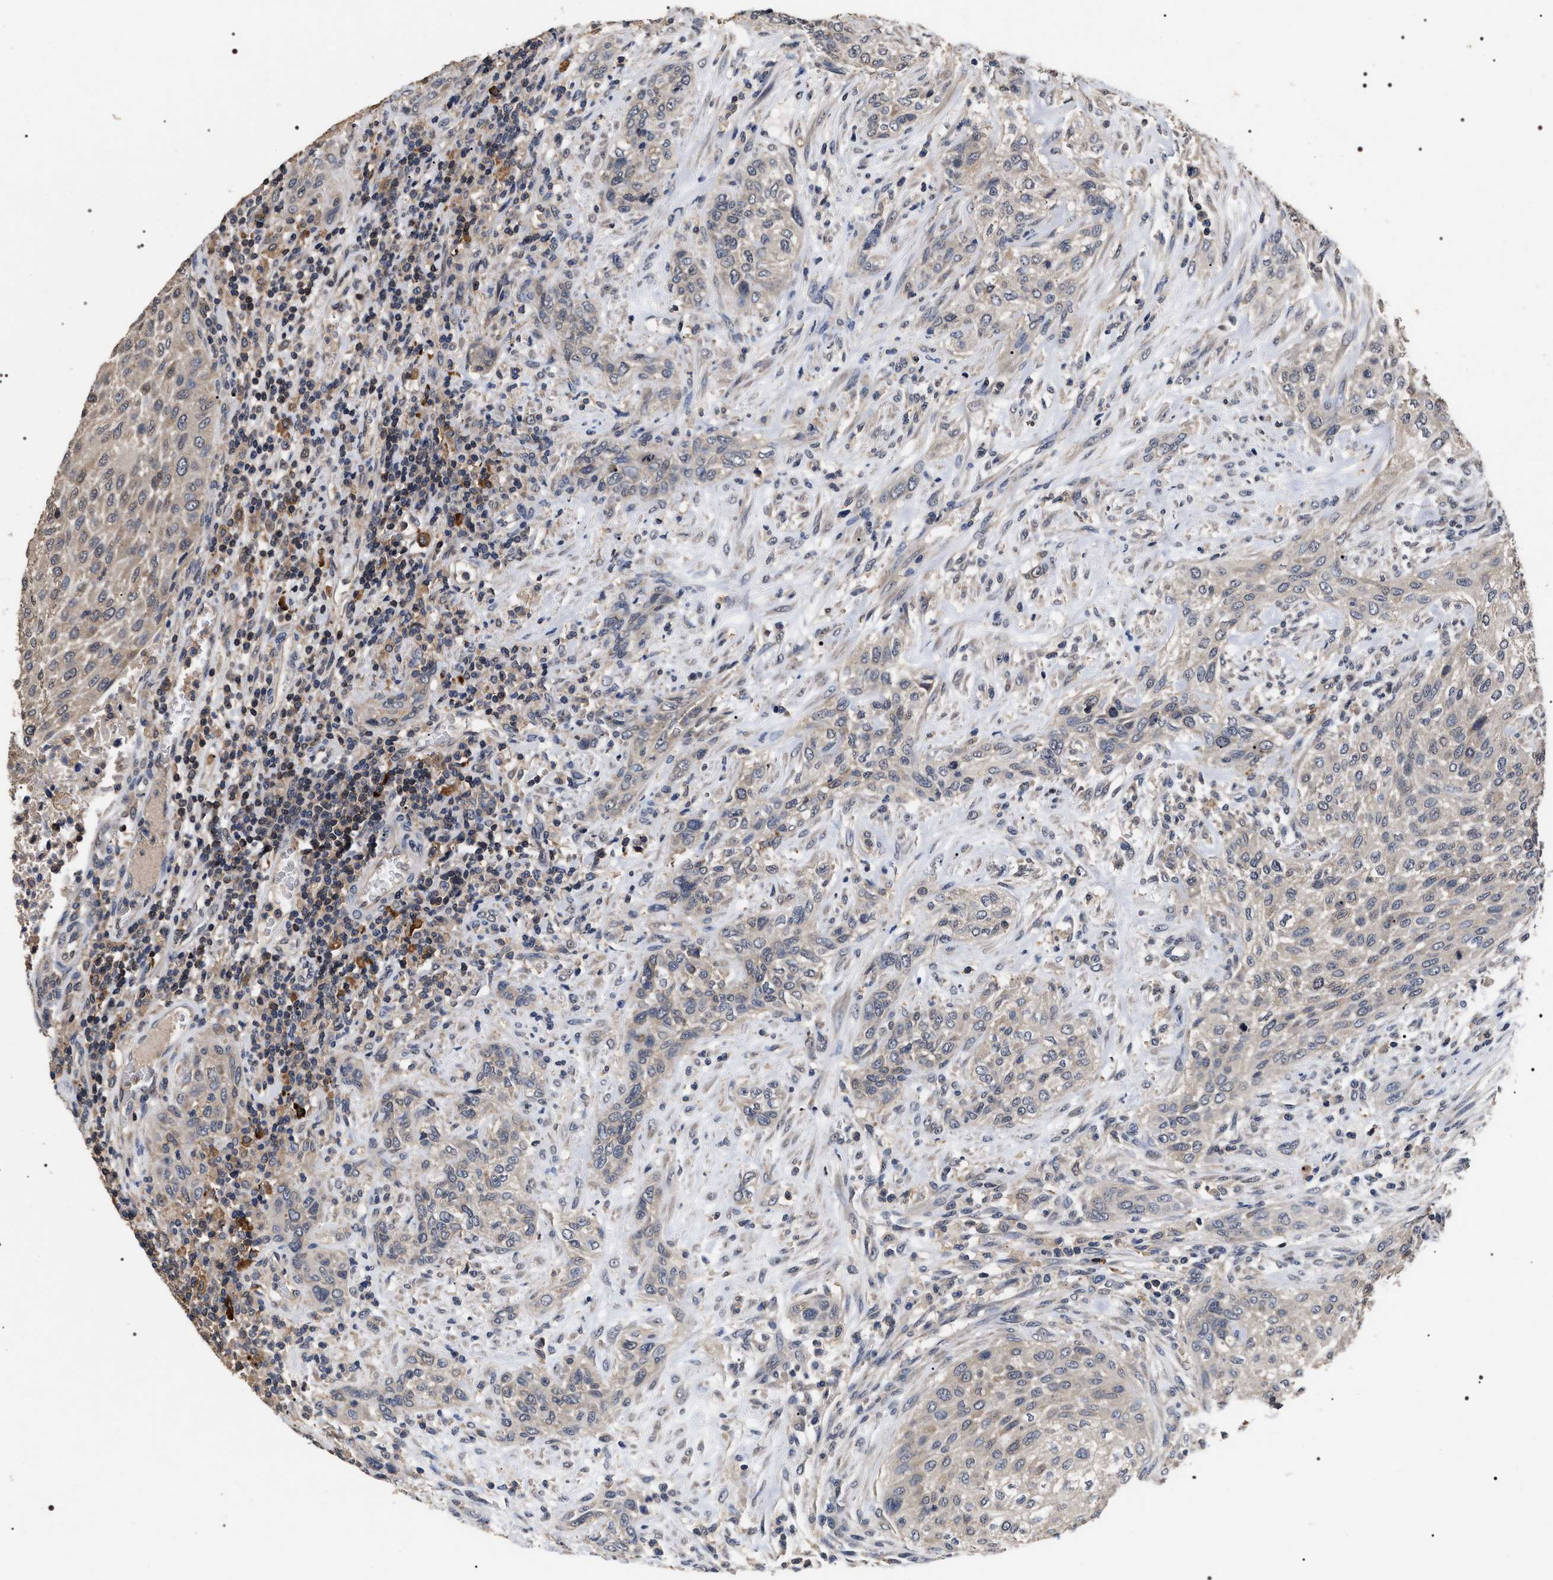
{"staining": {"intensity": "moderate", "quantity": ">75%", "location": "cytoplasmic/membranous"}, "tissue": "urothelial cancer", "cell_type": "Tumor cells", "image_type": "cancer", "snomed": [{"axis": "morphology", "description": "Urothelial carcinoma, Low grade"}, {"axis": "morphology", "description": "Urothelial carcinoma, High grade"}, {"axis": "topography", "description": "Urinary bladder"}], "caption": "A high-resolution histopathology image shows immunohistochemistry staining of urothelial cancer, which shows moderate cytoplasmic/membranous positivity in approximately >75% of tumor cells. The protein of interest is stained brown, and the nuclei are stained in blue (DAB IHC with brightfield microscopy, high magnification).", "gene": "UPF3A", "patient": {"sex": "male", "age": 35}}